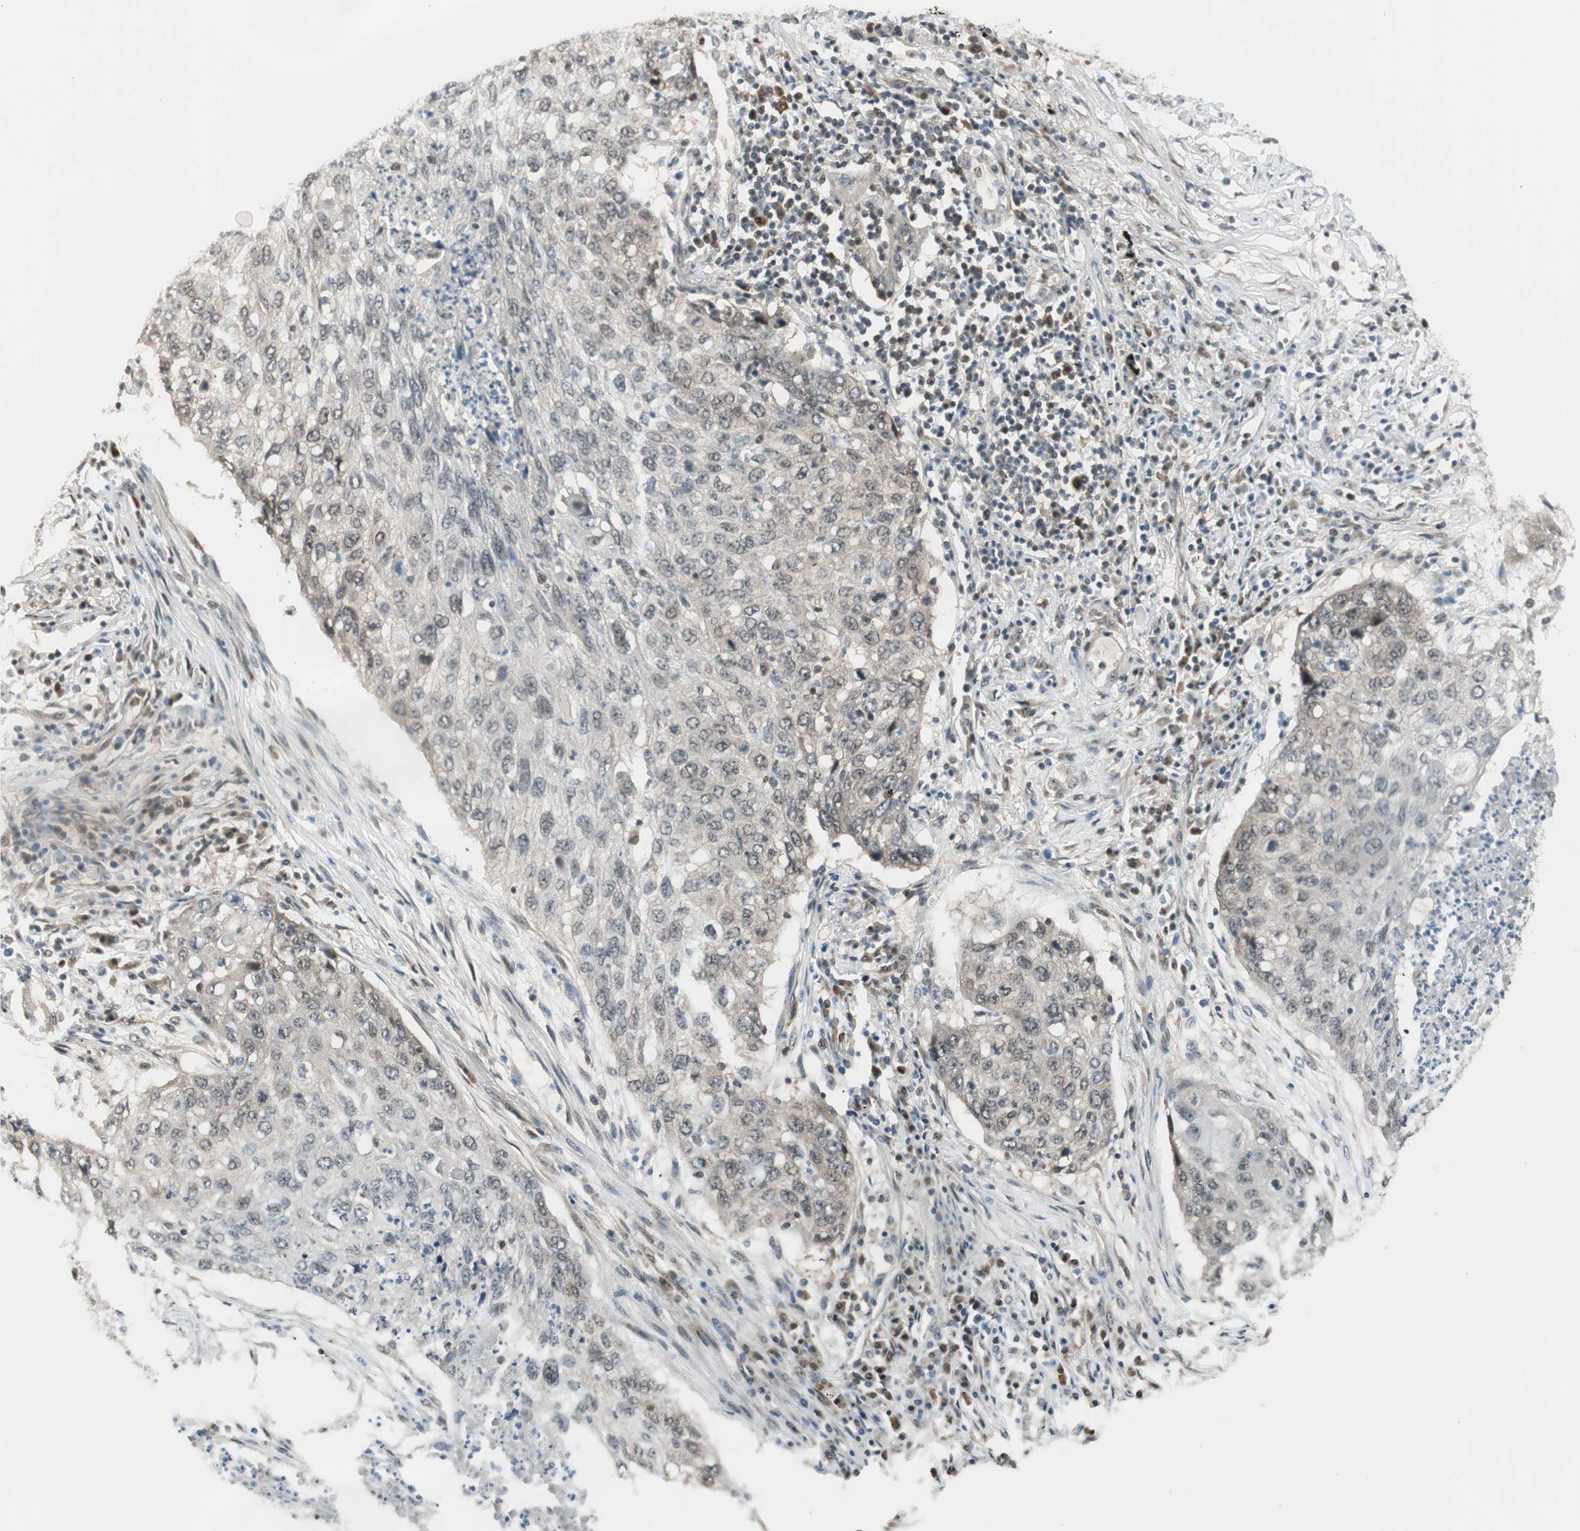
{"staining": {"intensity": "negative", "quantity": "none", "location": "none"}, "tissue": "lung cancer", "cell_type": "Tumor cells", "image_type": "cancer", "snomed": [{"axis": "morphology", "description": "Squamous cell carcinoma, NOS"}, {"axis": "topography", "description": "Lung"}], "caption": "Tumor cells are negative for protein expression in human lung cancer (squamous cell carcinoma).", "gene": "IPO5", "patient": {"sex": "female", "age": 63}}